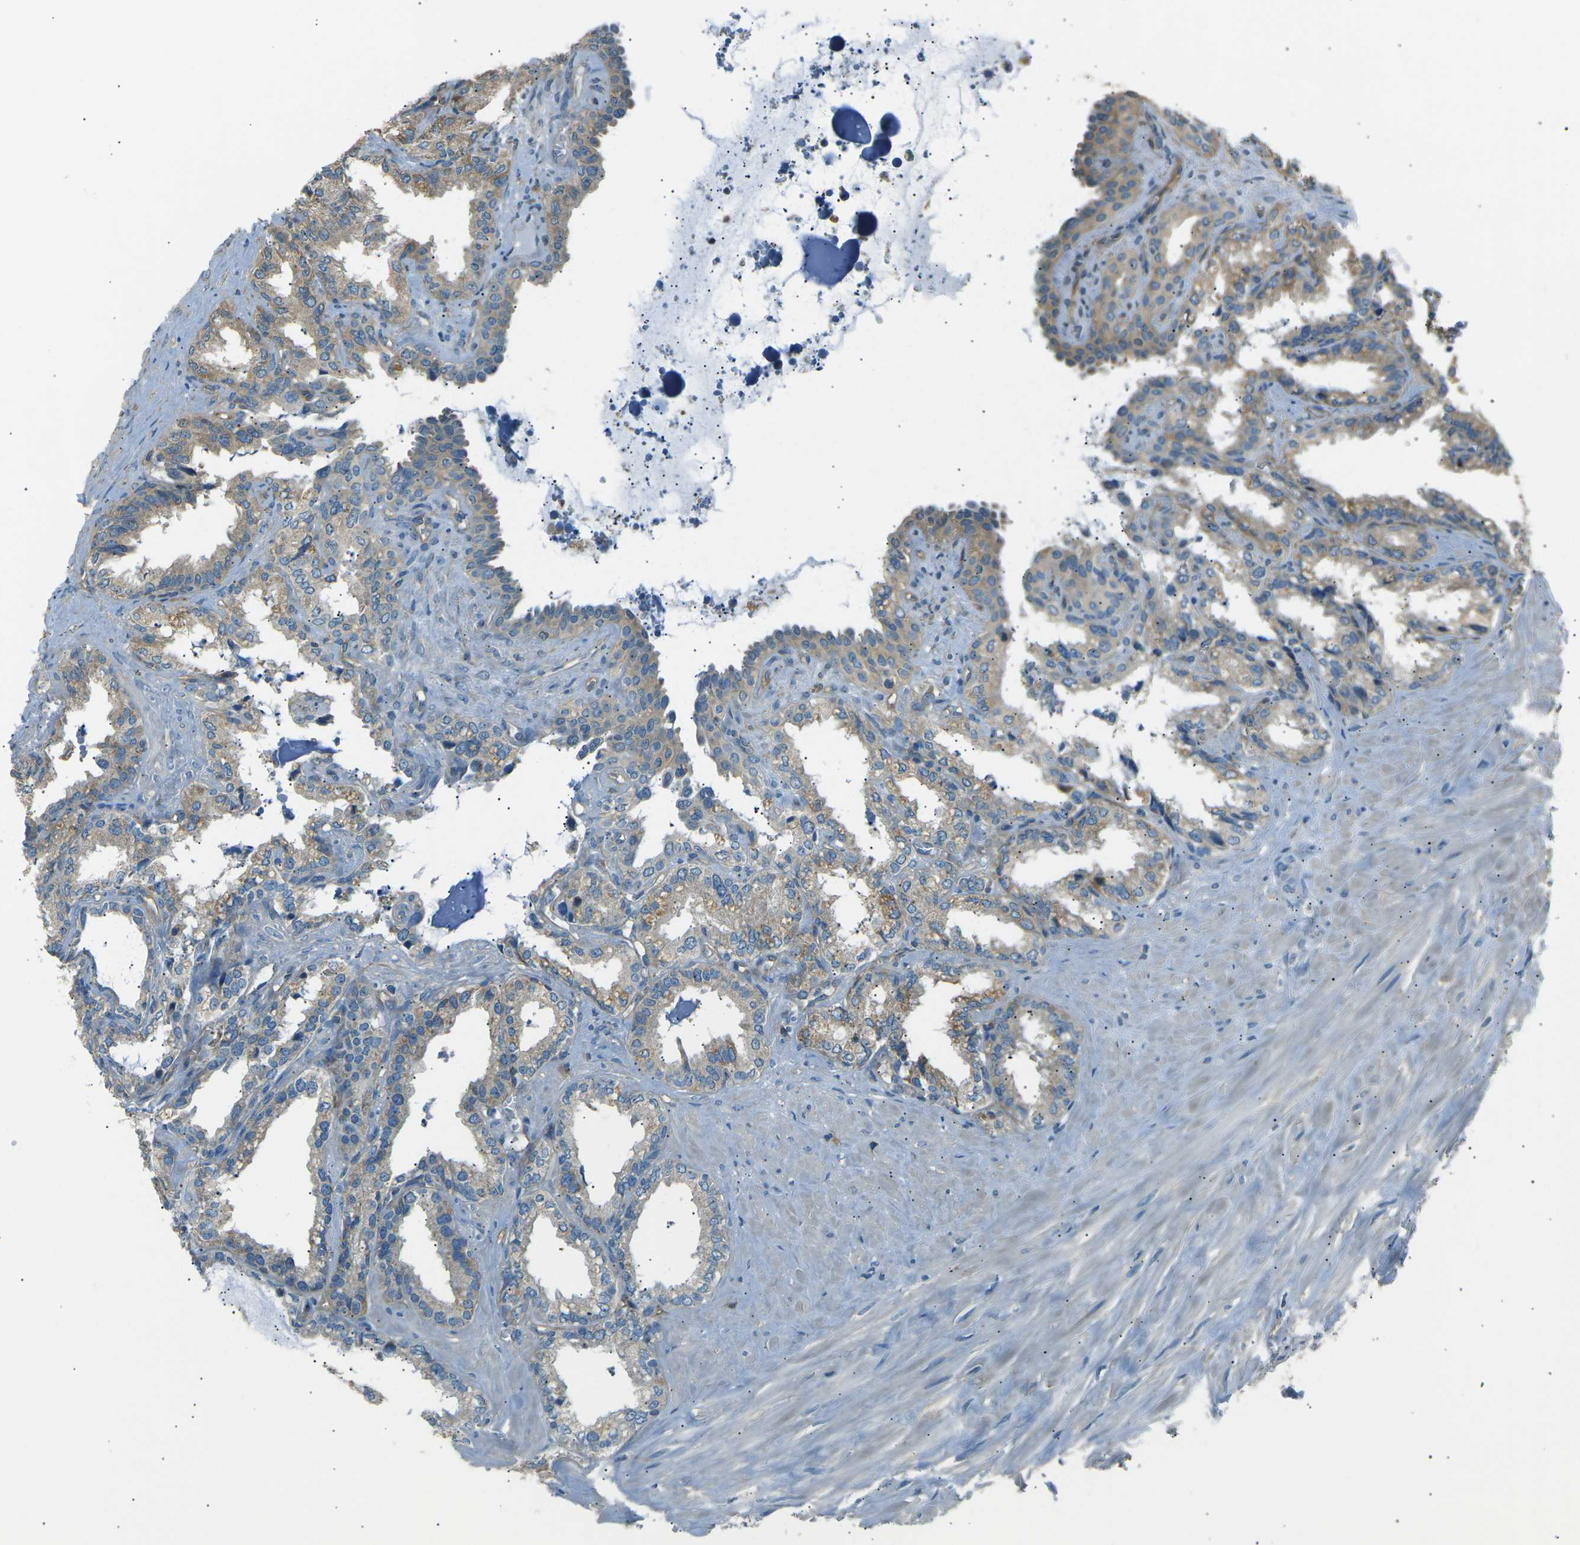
{"staining": {"intensity": "weak", "quantity": "25%-75%", "location": "cytoplasmic/membranous"}, "tissue": "seminal vesicle", "cell_type": "Glandular cells", "image_type": "normal", "snomed": [{"axis": "morphology", "description": "Normal tissue, NOS"}, {"axis": "topography", "description": "Seminal veicle"}], "caption": "Immunohistochemistry (IHC) photomicrograph of benign human seminal vesicle stained for a protein (brown), which reveals low levels of weak cytoplasmic/membranous staining in about 25%-75% of glandular cells.", "gene": "SLK", "patient": {"sex": "male", "age": 64}}